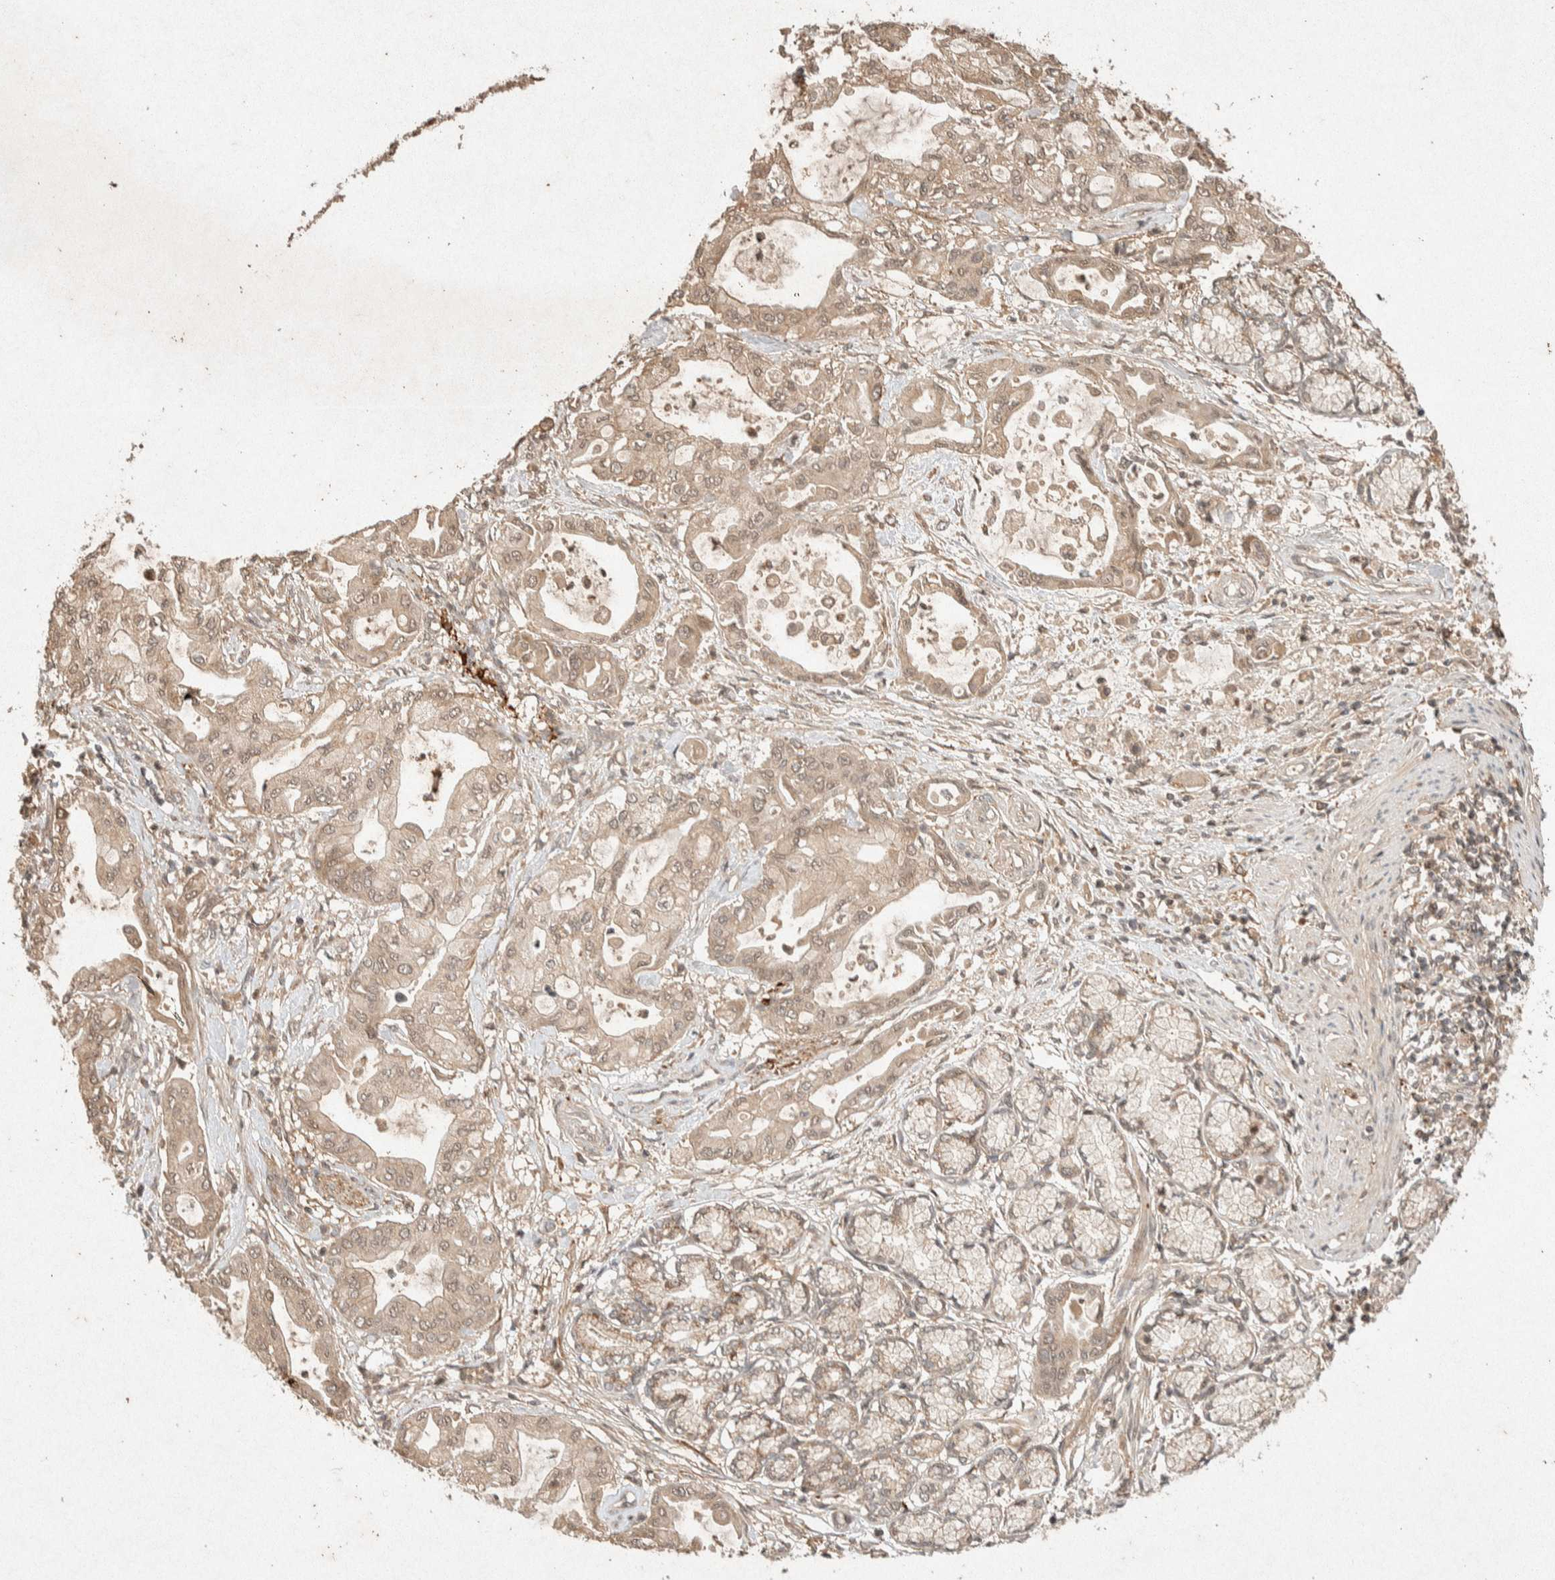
{"staining": {"intensity": "weak", "quantity": ">75%", "location": "cytoplasmic/membranous,nuclear"}, "tissue": "pancreatic cancer", "cell_type": "Tumor cells", "image_type": "cancer", "snomed": [{"axis": "morphology", "description": "Adenocarcinoma, NOS"}, {"axis": "morphology", "description": "Adenocarcinoma, metastatic, NOS"}, {"axis": "topography", "description": "Lymph node"}, {"axis": "topography", "description": "Pancreas"}, {"axis": "topography", "description": "Duodenum"}], "caption": "This photomicrograph exhibits metastatic adenocarcinoma (pancreatic) stained with immunohistochemistry to label a protein in brown. The cytoplasmic/membranous and nuclear of tumor cells show weak positivity for the protein. Nuclei are counter-stained blue.", "gene": "THRA", "patient": {"sex": "female", "age": 64}}